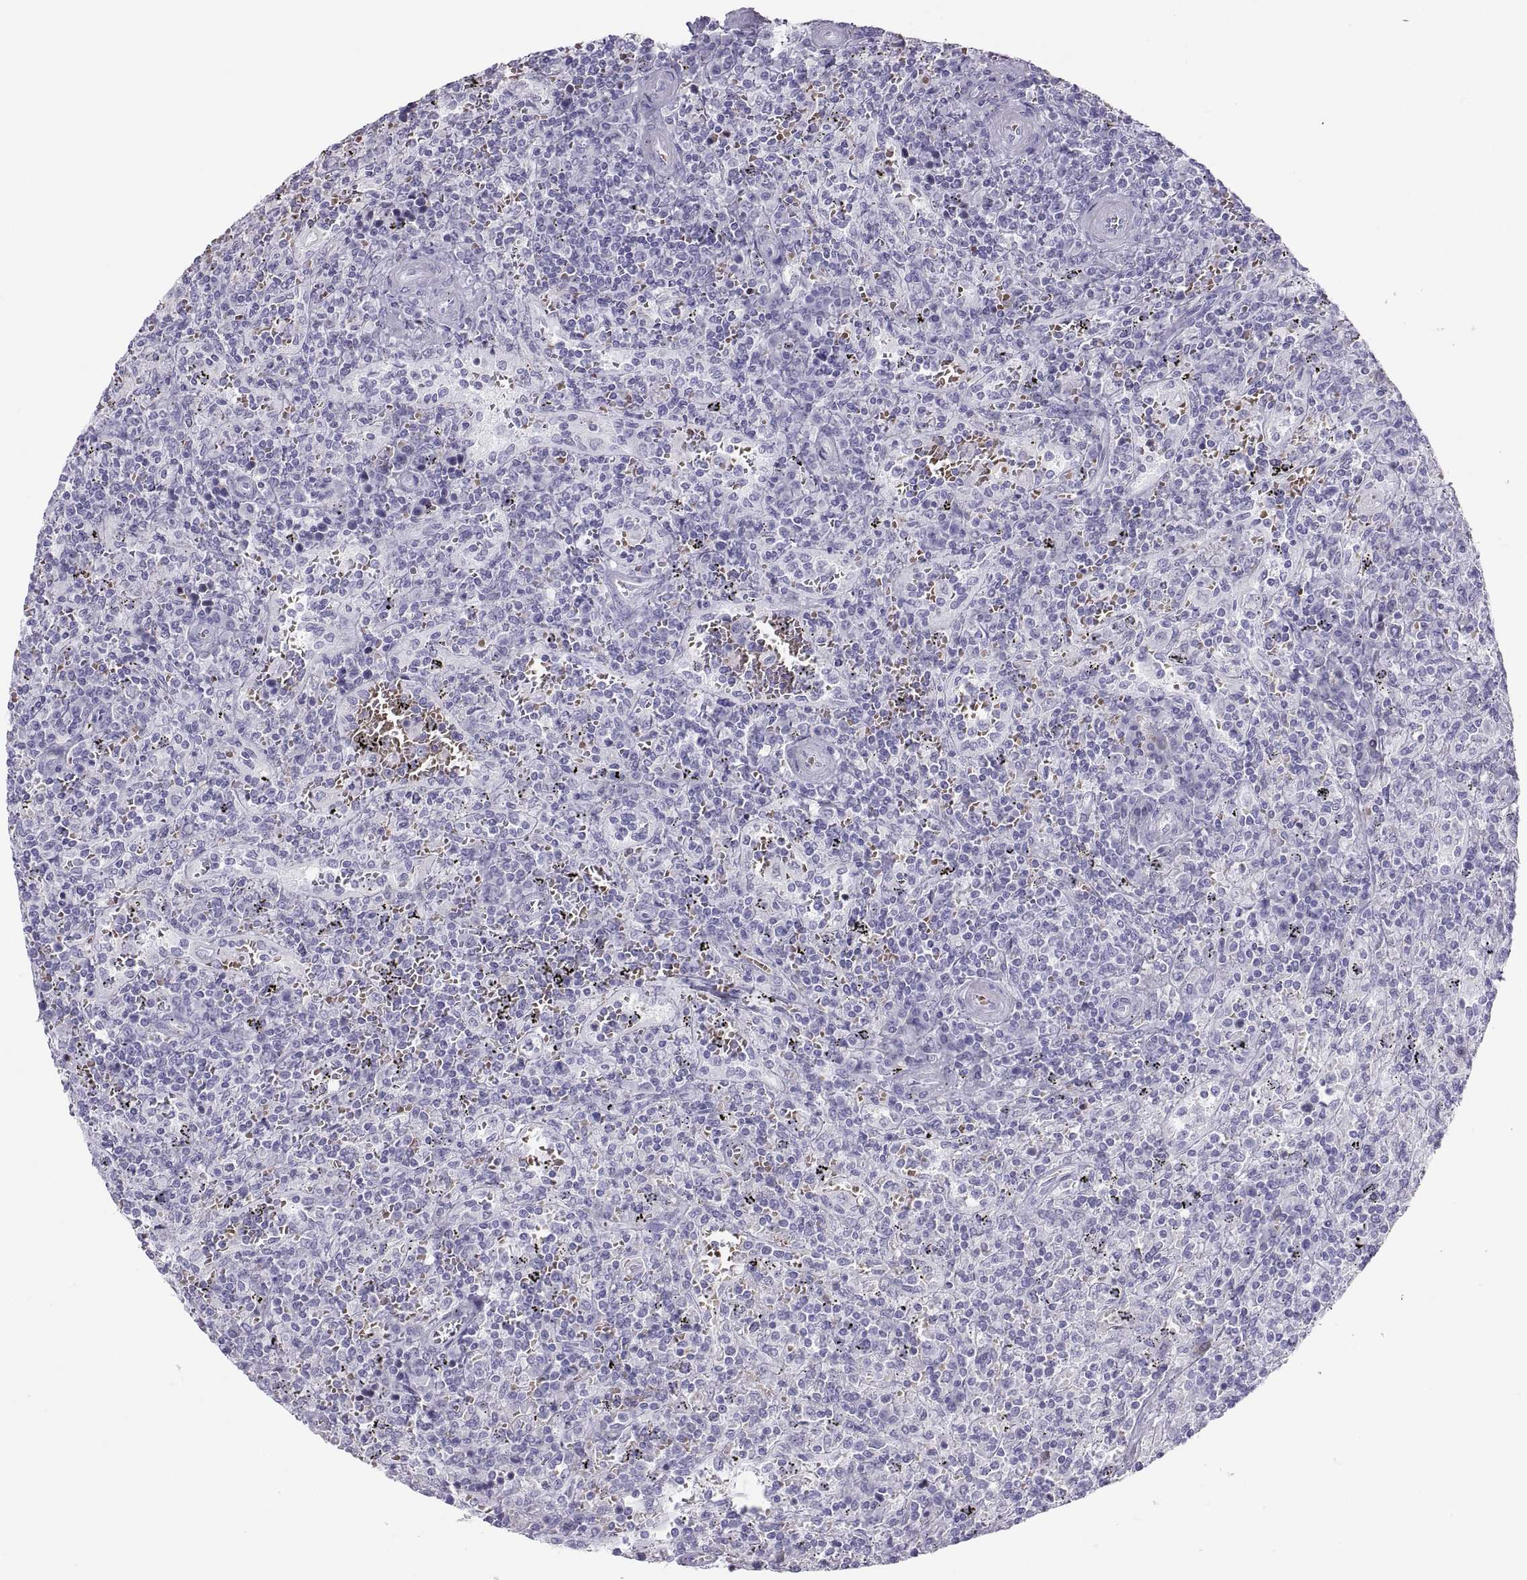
{"staining": {"intensity": "negative", "quantity": "none", "location": "none"}, "tissue": "lymphoma", "cell_type": "Tumor cells", "image_type": "cancer", "snomed": [{"axis": "morphology", "description": "Malignant lymphoma, non-Hodgkin's type, Low grade"}, {"axis": "topography", "description": "Spleen"}], "caption": "Protein analysis of lymphoma displays no significant staining in tumor cells.", "gene": "SEMG1", "patient": {"sex": "male", "age": 62}}